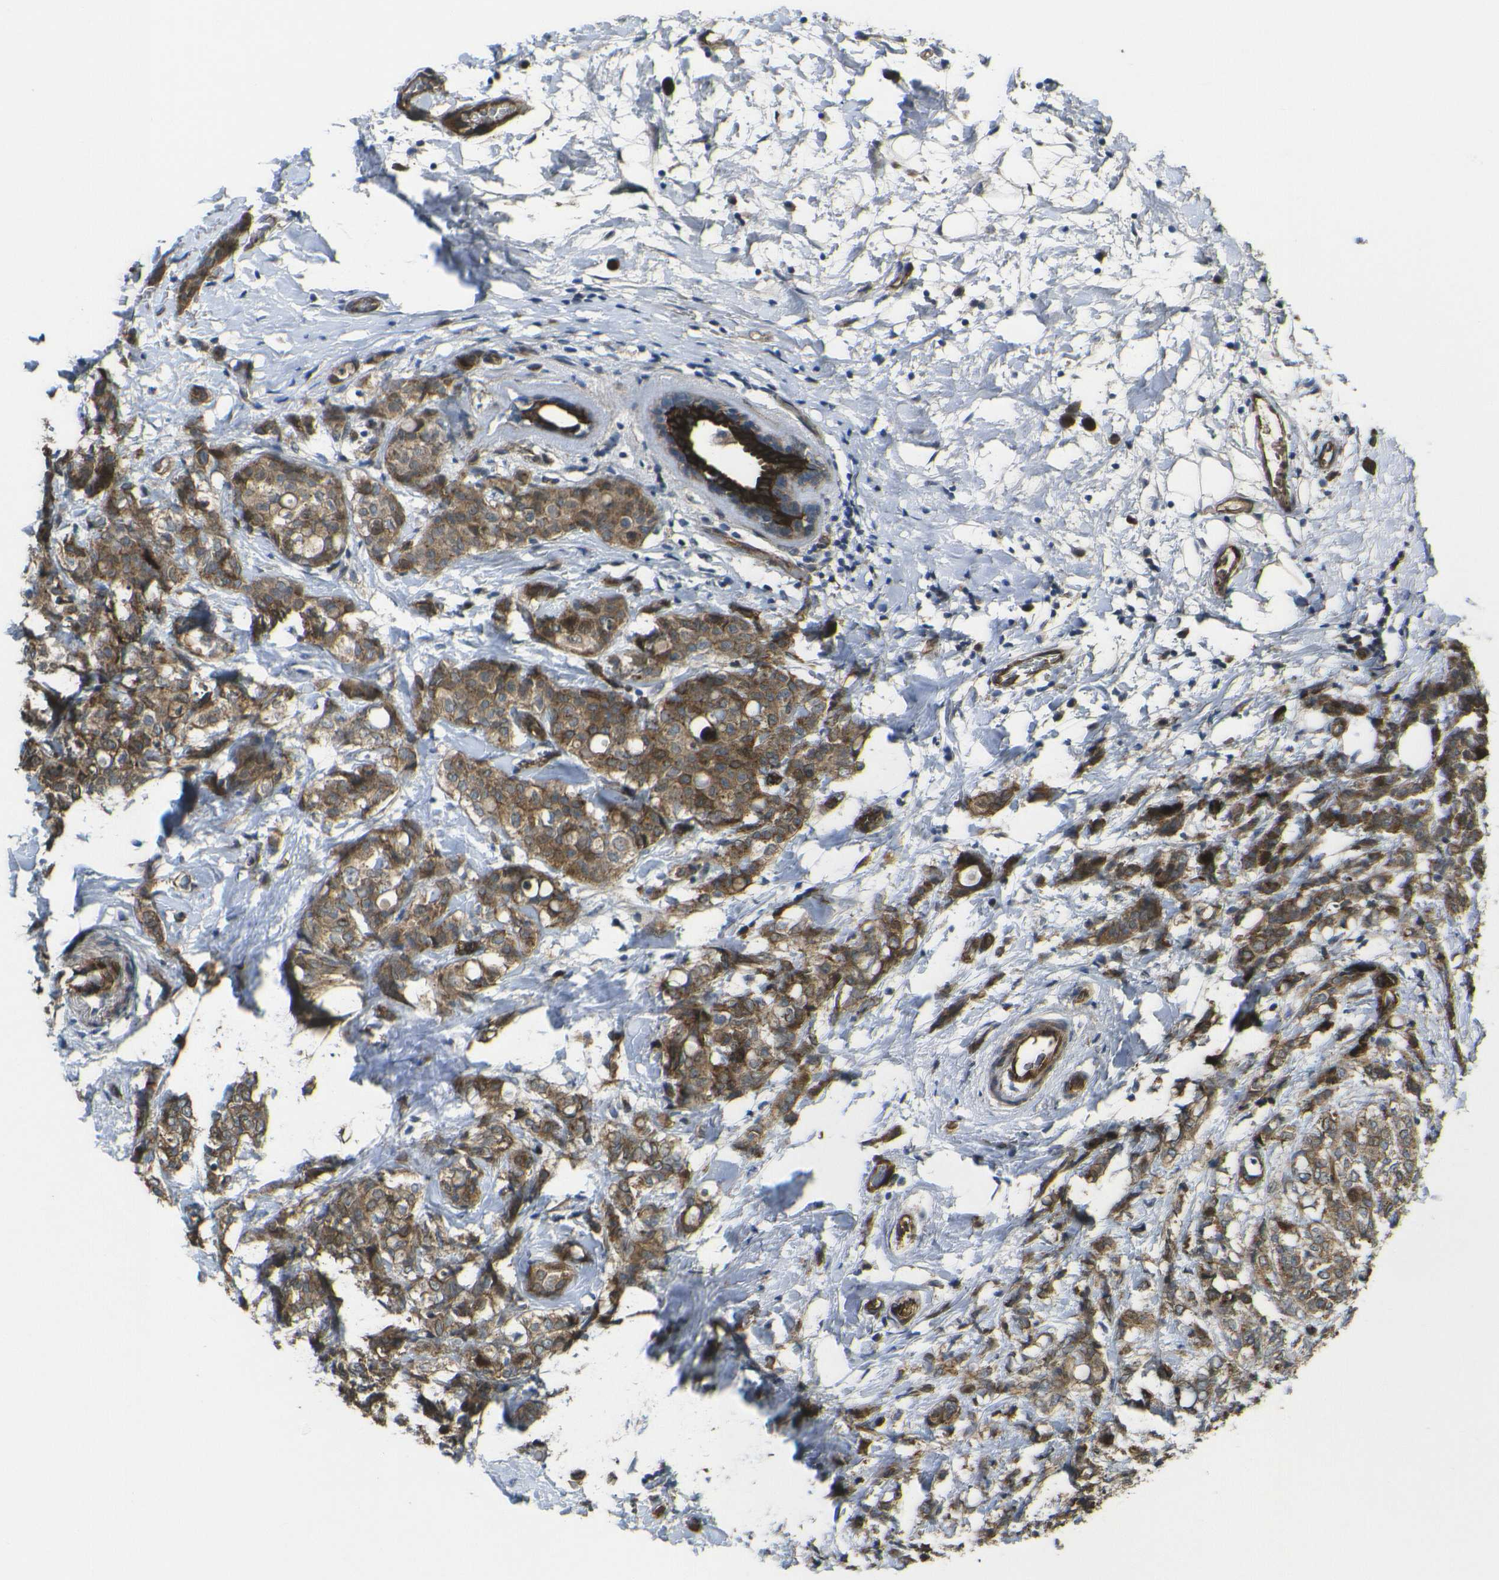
{"staining": {"intensity": "strong", "quantity": ">75%", "location": "cytoplasmic/membranous"}, "tissue": "breast cancer", "cell_type": "Tumor cells", "image_type": "cancer", "snomed": [{"axis": "morphology", "description": "Lobular carcinoma"}, {"axis": "topography", "description": "Breast"}], "caption": "Breast lobular carcinoma was stained to show a protein in brown. There is high levels of strong cytoplasmic/membranous positivity in about >75% of tumor cells. The staining was performed using DAB, with brown indicating positive protein expression. Nuclei are stained blue with hematoxylin.", "gene": "ECE1", "patient": {"sex": "female", "age": 60}}